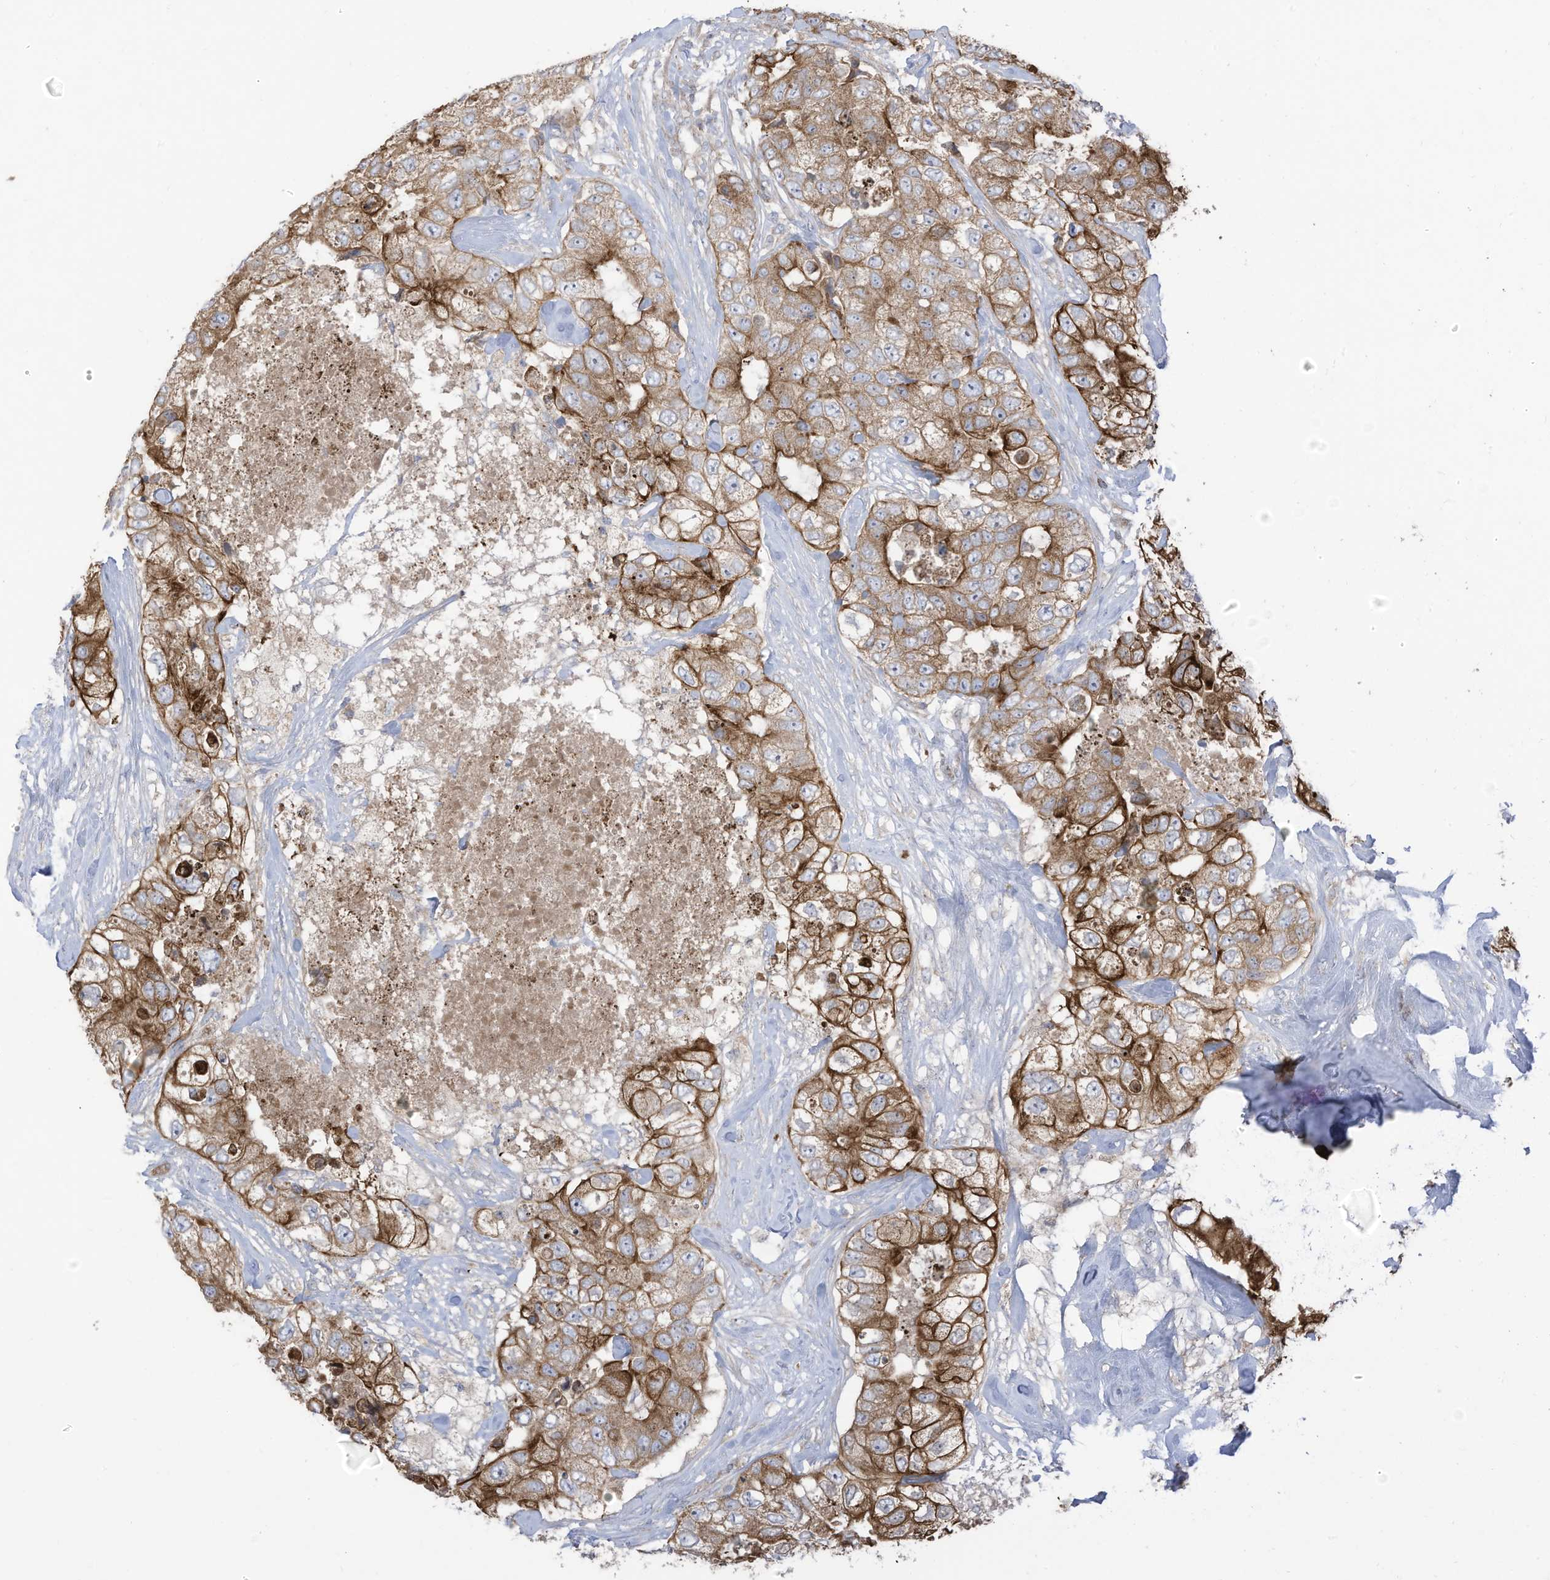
{"staining": {"intensity": "strong", "quantity": ">75%", "location": "cytoplasmic/membranous"}, "tissue": "breast cancer", "cell_type": "Tumor cells", "image_type": "cancer", "snomed": [{"axis": "morphology", "description": "Duct carcinoma"}, {"axis": "topography", "description": "Breast"}], "caption": "Immunohistochemistry (IHC) histopathology image of neoplastic tissue: breast cancer stained using immunohistochemistry (IHC) demonstrates high levels of strong protein expression localized specifically in the cytoplasmic/membranous of tumor cells, appearing as a cytoplasmic/membranous brown color.", "gene": "CGAS", "patient": {"sex": "female", "age": 62}}